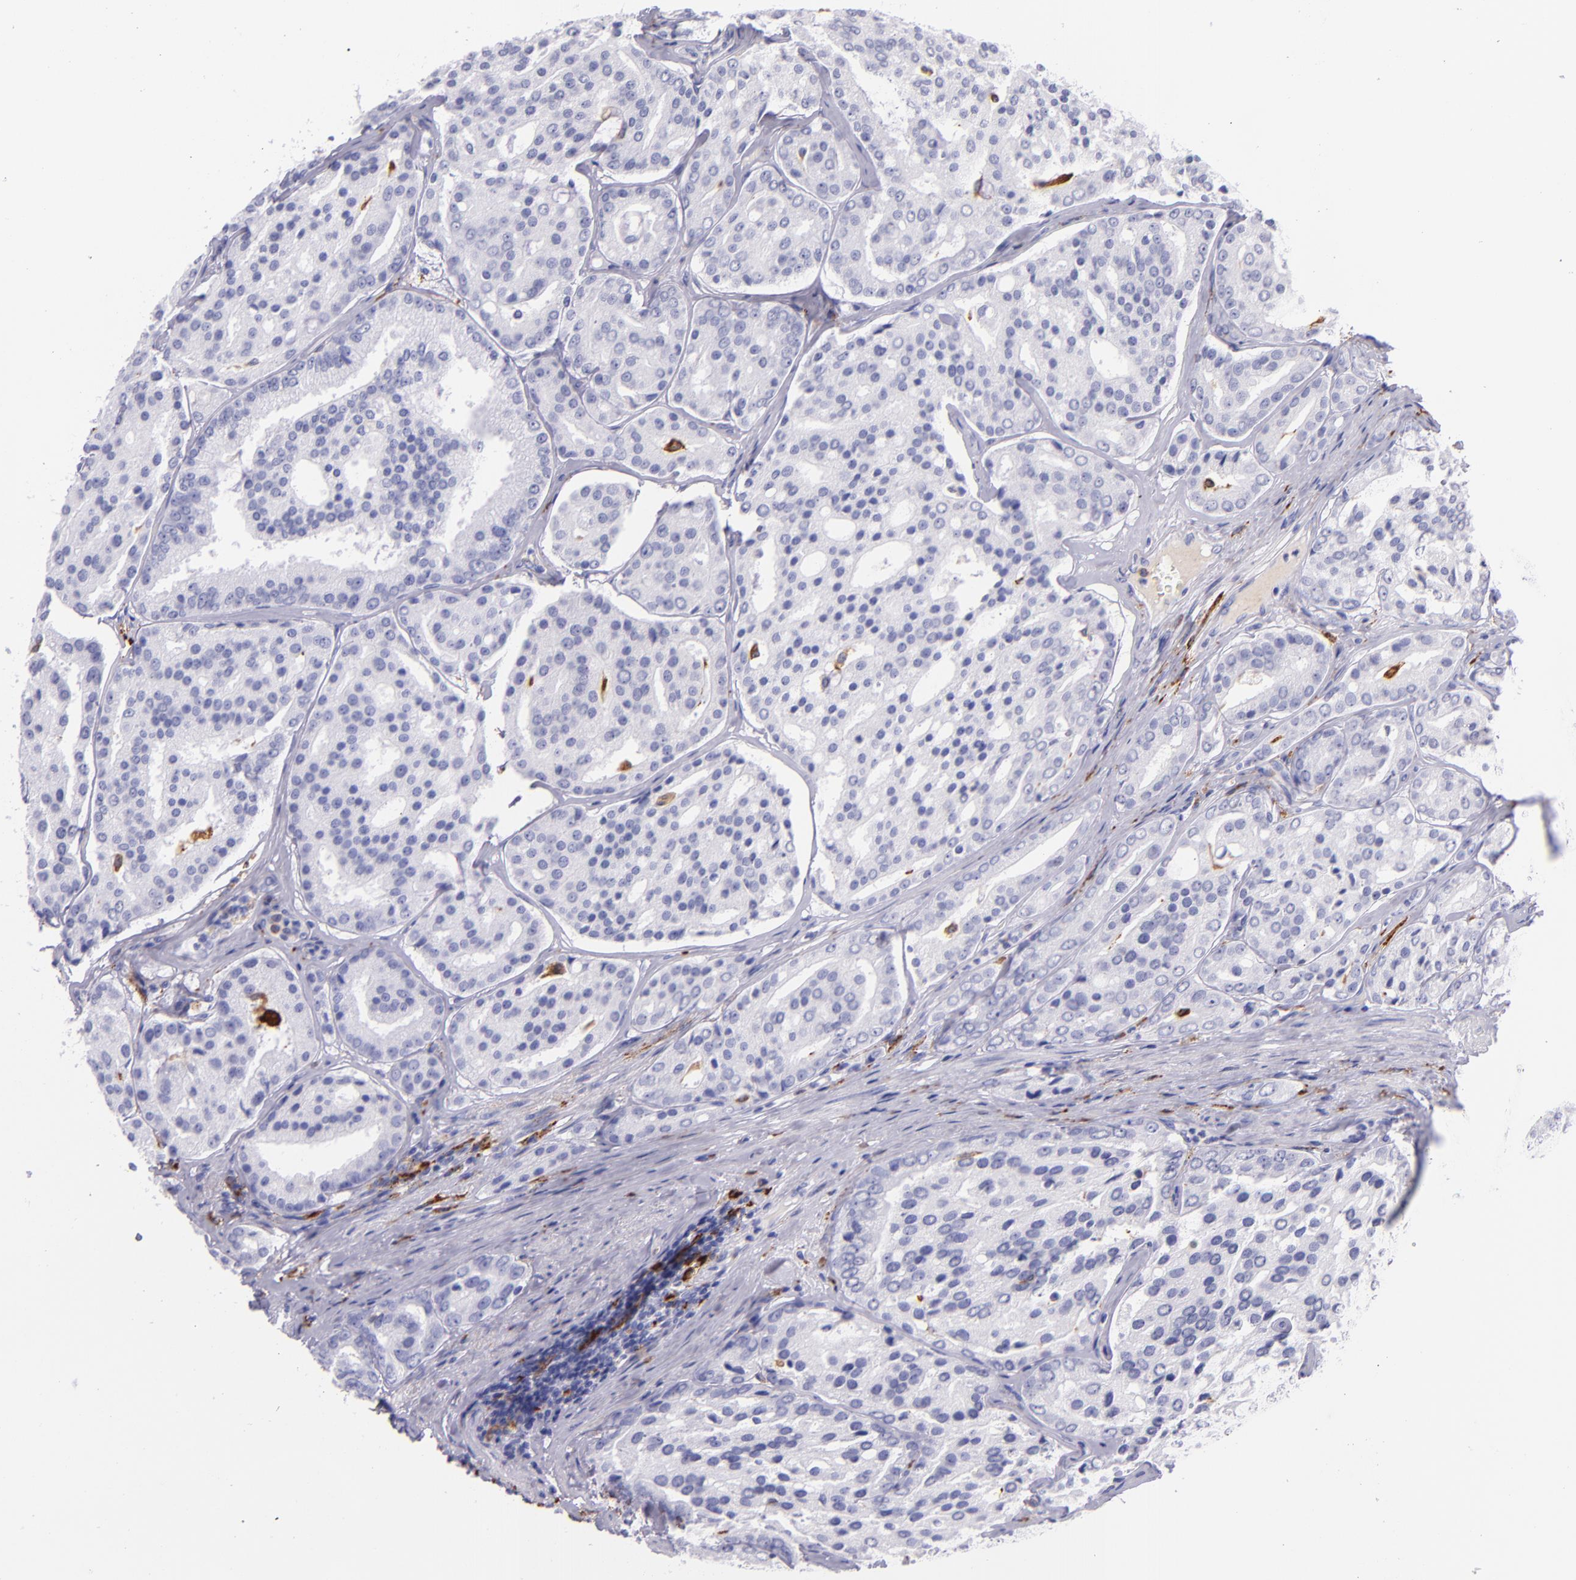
{"staining": {"intensity": "negative", "quantity": "none", "location": "none"}, "tissue": "prostate cancer", "cell_type": "Tumor cells", "image_type": "cancer", "snomed": [{"axis": "morphology", "description": "Adenocarcinoma, High grade"}, {"axis": "topography", "description": "Prostate"}], "caption": "IHC photomicrograph of neoplastic tissue: prostate cancer (adenocarcinoma (high-grade)) stained with DAB exhibits no significant protein positivity in tumor cells.", "gene": "CD163", "patient": {"sex": "male", "age": 64}}